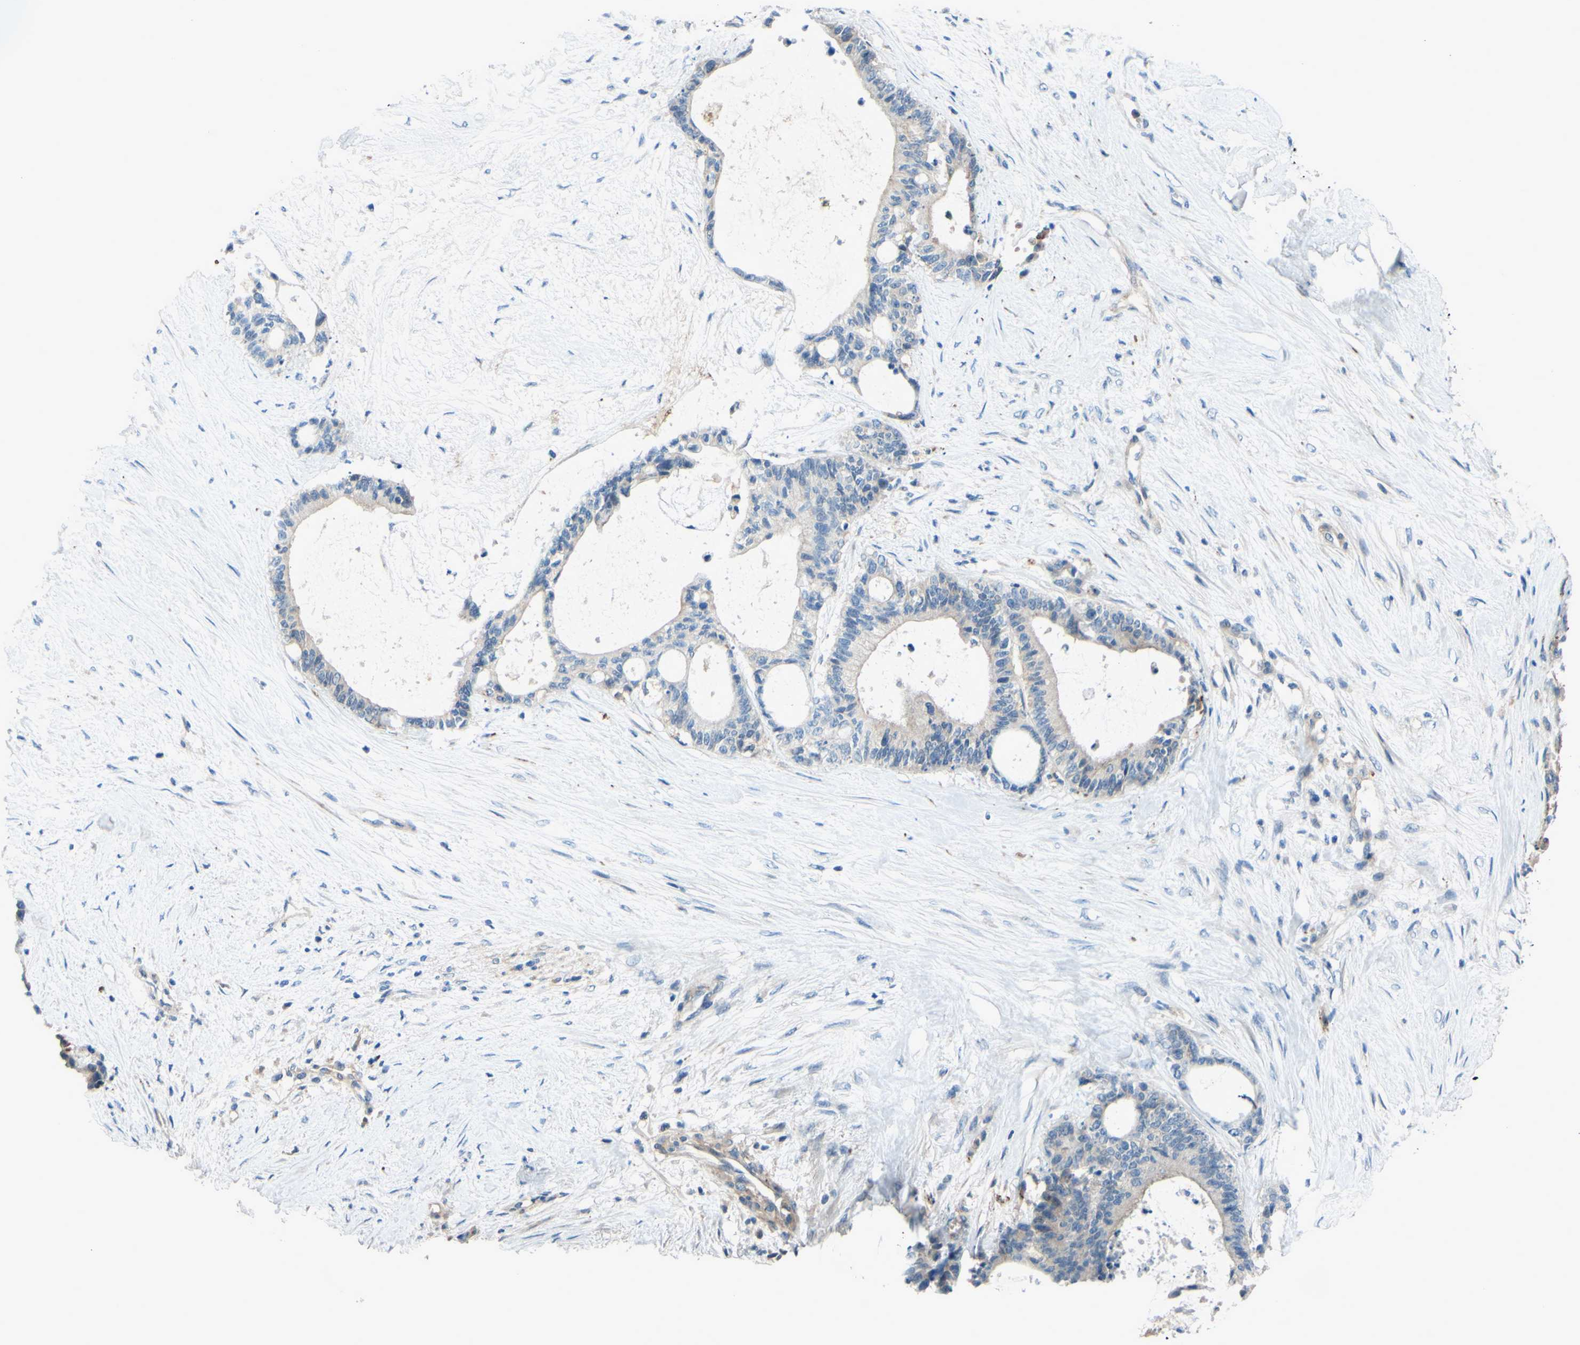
{"staining": {"intensity": "weak", "quantity": "<25%", "location": "cytoplasmic/membranous"}, "tissue": "liver cancer", "cell_type": "Tumor cells", "image_type": "cancer", "snomed": [{"axis": "morphology", "description": "Cholangiocarcinoma"}, {"axis": "topography", "description": "Liver"}], "caption": "IHC histopathology image of neoplastic tissue: human liver cholangiocarcinoma stained with DAB demonstrates no significant protein staining in tumor cells. The staining is performed using DAB brown chromogen with nuclei counter-stained in using hematoxylin.", "gene": "ARHGAP1", "patient": {"sex": "female", "age": 73}}